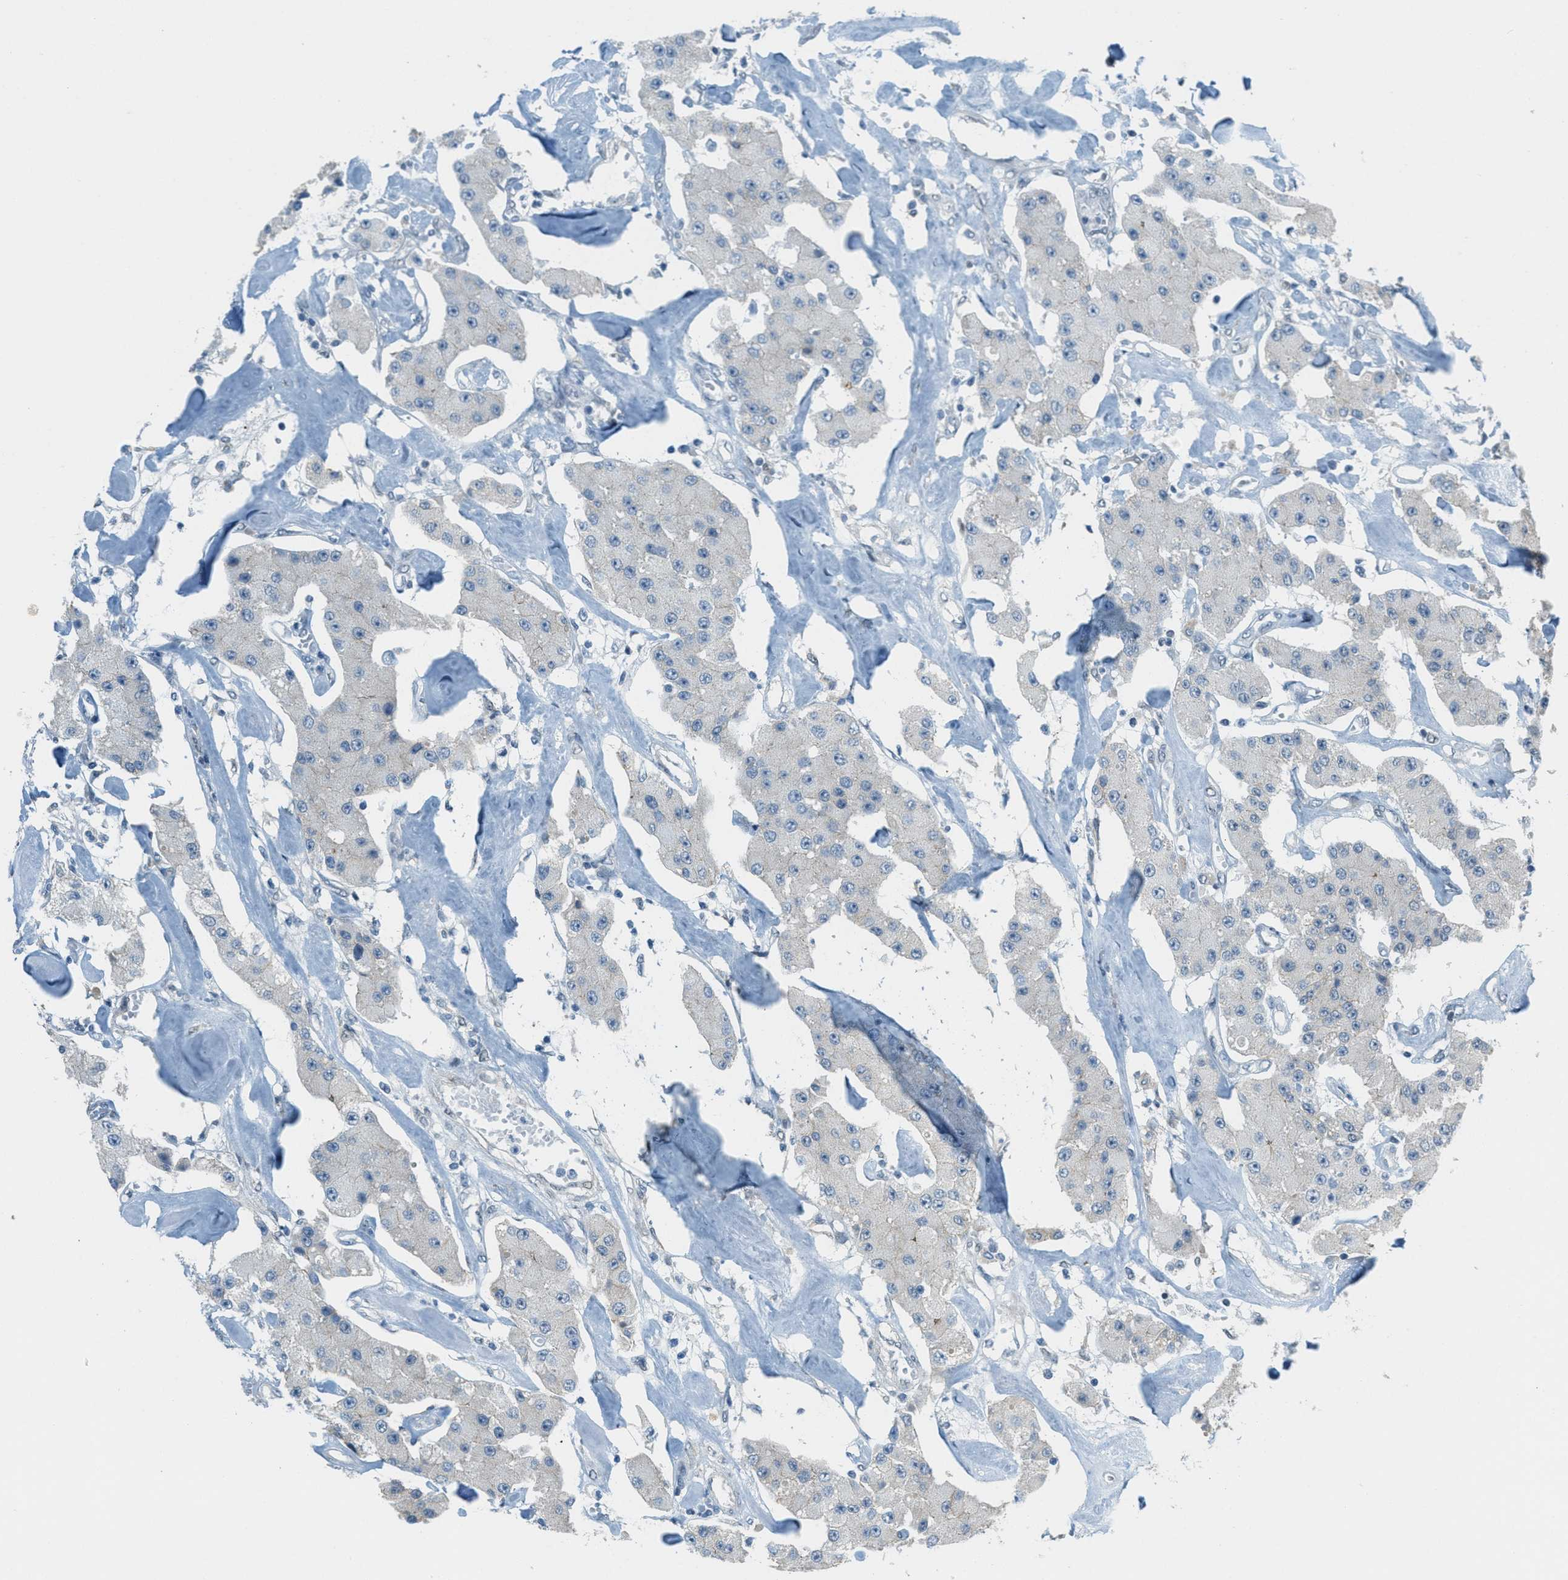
{"staining": {"intensity": "negative", "quantity": "none", "location": "none"}, "tissue": "carcinoid", "cell_type": "Tumor cells", "image_type": "cancer", "snomed": [{"axis": "morphology", "description": "Carcinoid, malignant, NOS"}, {"axis": "topography", "description": "Pancreas"}], "caption": "Immunohistochemical staining of carcinoid displays no significant positivity in tumor cells.", "gene": "TCF3", "patient": {"sex": "male", "age": 41}}